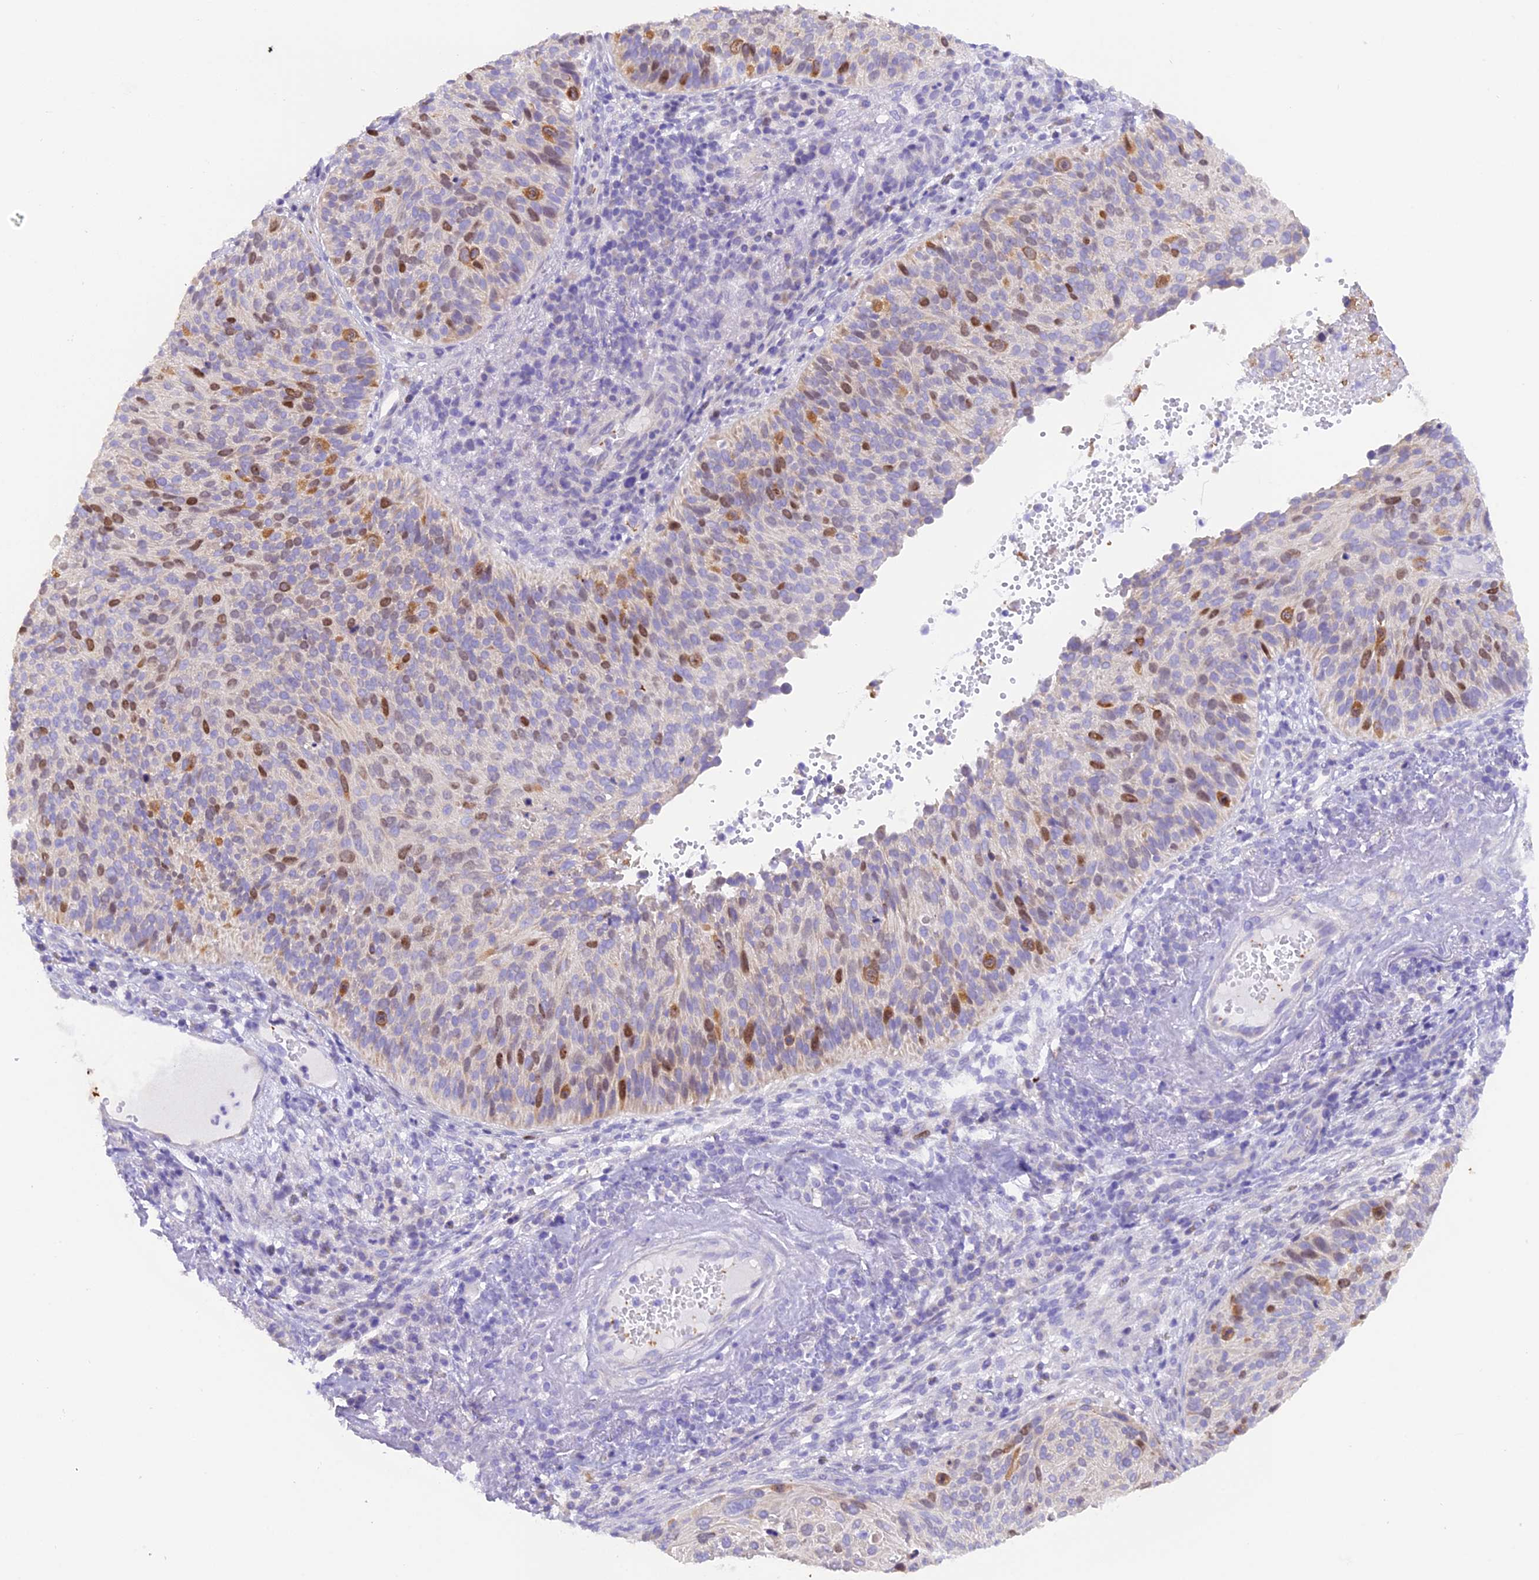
{"staining": {"intensity": "moderate", "quantity": "<25%", "location": "cytoplasmic/membranous,nuclear"}, "tissue": "cervical cancer", "cell_type": "Tumor cells", "image_type": "cancer", "snomed": [{"axis": "morphology", "description": "Squamous cell carcinoma, NOS"}, {"axis": "topography", "description": "Cervix"}], "caption": "A low amount of moderate cytoplasmic/membranous and nuclear staining is seen in approximately <25% of tumor cells in squamous cell carcinoma (cervical) tissue. The protein of interest is shown in brown color, while the nuclei are stained blue.", "gene": "PKIA", "patient": {"sex": "female", "age": 74}}